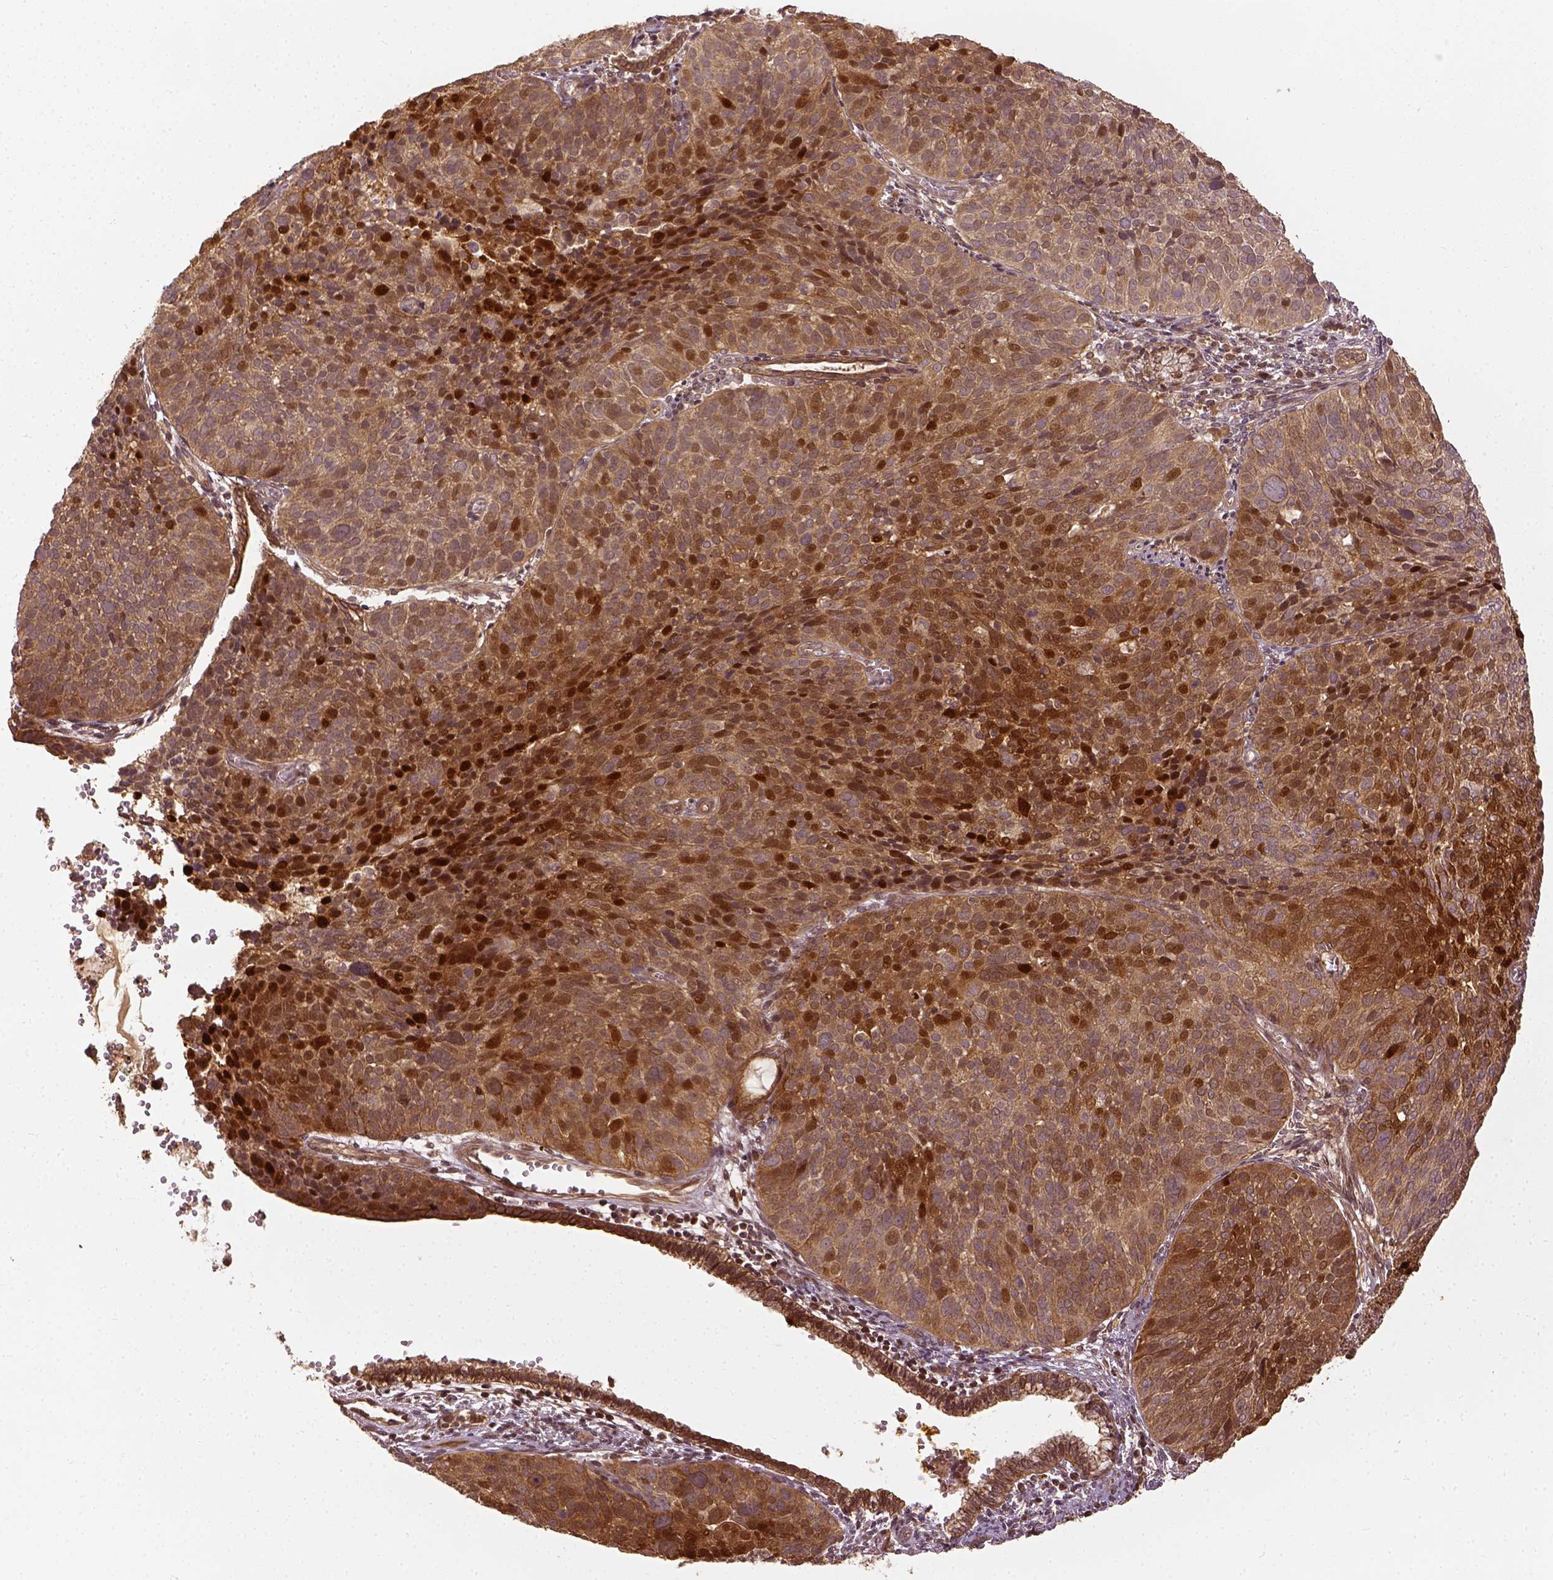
{"staining": {"intensity": "strong", "quantity": ">75%", "location": "cytoplasmic/membranous,nuclear"}, "tissue": "cervical cancer", "cell_type": "Tumor cells", "image_type": "cancer", "snomed": [{"axis": "morphology", "description": "Squamous cell carcinoma, NOS"}, {"axis": "topography", "description": "Cervix"}], "caption": "Brown immunohistochemical staining in squamous cell carcinoma (cervical) displays strong cytoplasmic/membranous and nuclear staining in about >75% of tumor cells. Immunohistochemistry (ihc) stains the protein of interest in brown and the nuclei are stained blue.", "gene": "VEGFA", "patient": {"sex": "female", "age": 39}}